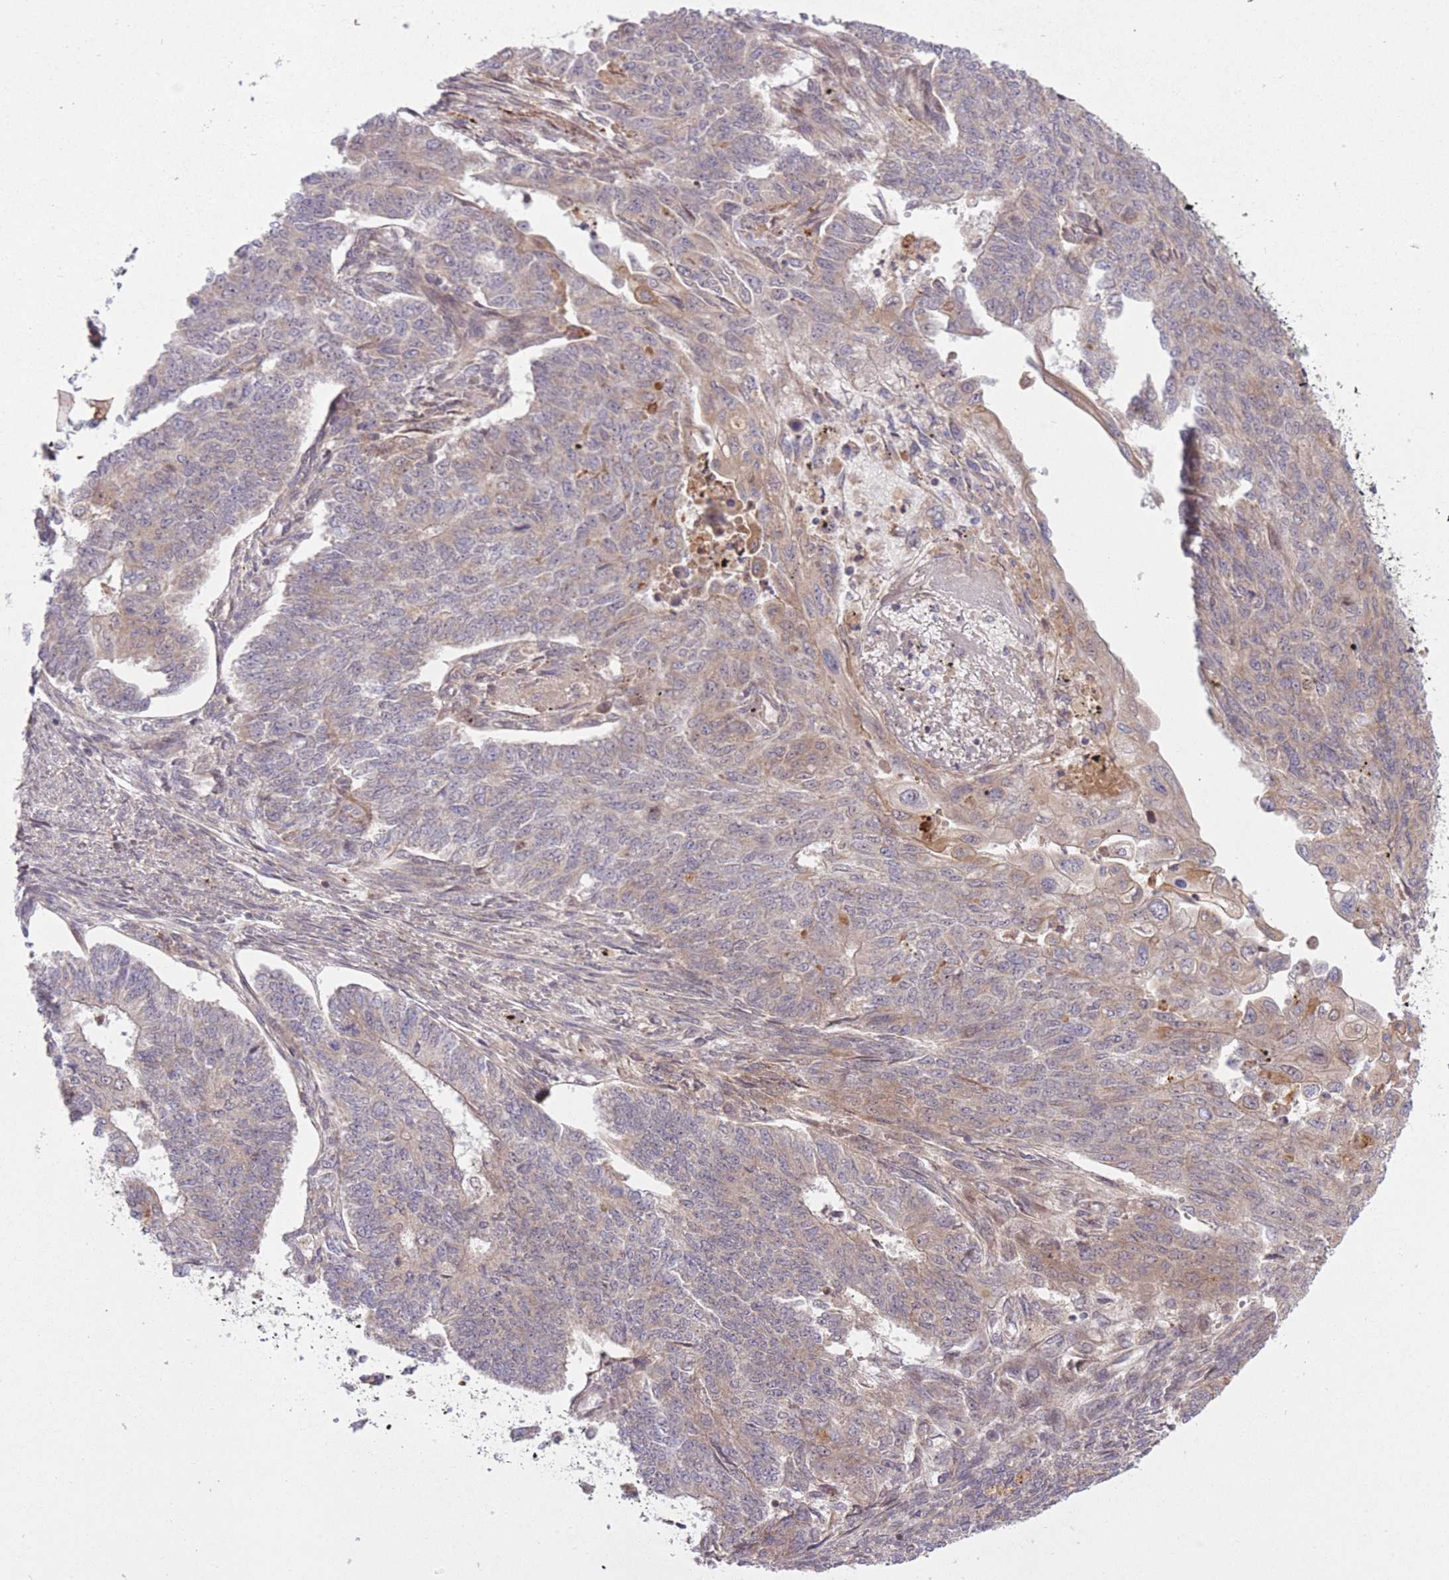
{"staining": {"intensity": "moderate", "quantity": "<25%", "location": "cytoplasmic/membranous"}, "tissue": "endometrial cancer", "cell_type": "Tumor cells", "image_type": "cancer", "snomed": [{"axis": "morphology", "description": "Adenocarcinoma, NOS"}, {"axis": "topography", "description": "Endometrium"}], "caption": "Endometrial cancer (adenocarcinoma) stained with immunohistochemistry shows moderate cytoplasmic/membranous staining in about <25% of tumor cells. The staining is performed using DAB brown chromogen to label protein expression. The nuclei are counter-stained blue using hematoxylin.", "gene": "ZNF391", "patient": {"sex": "female", "age": 32}}